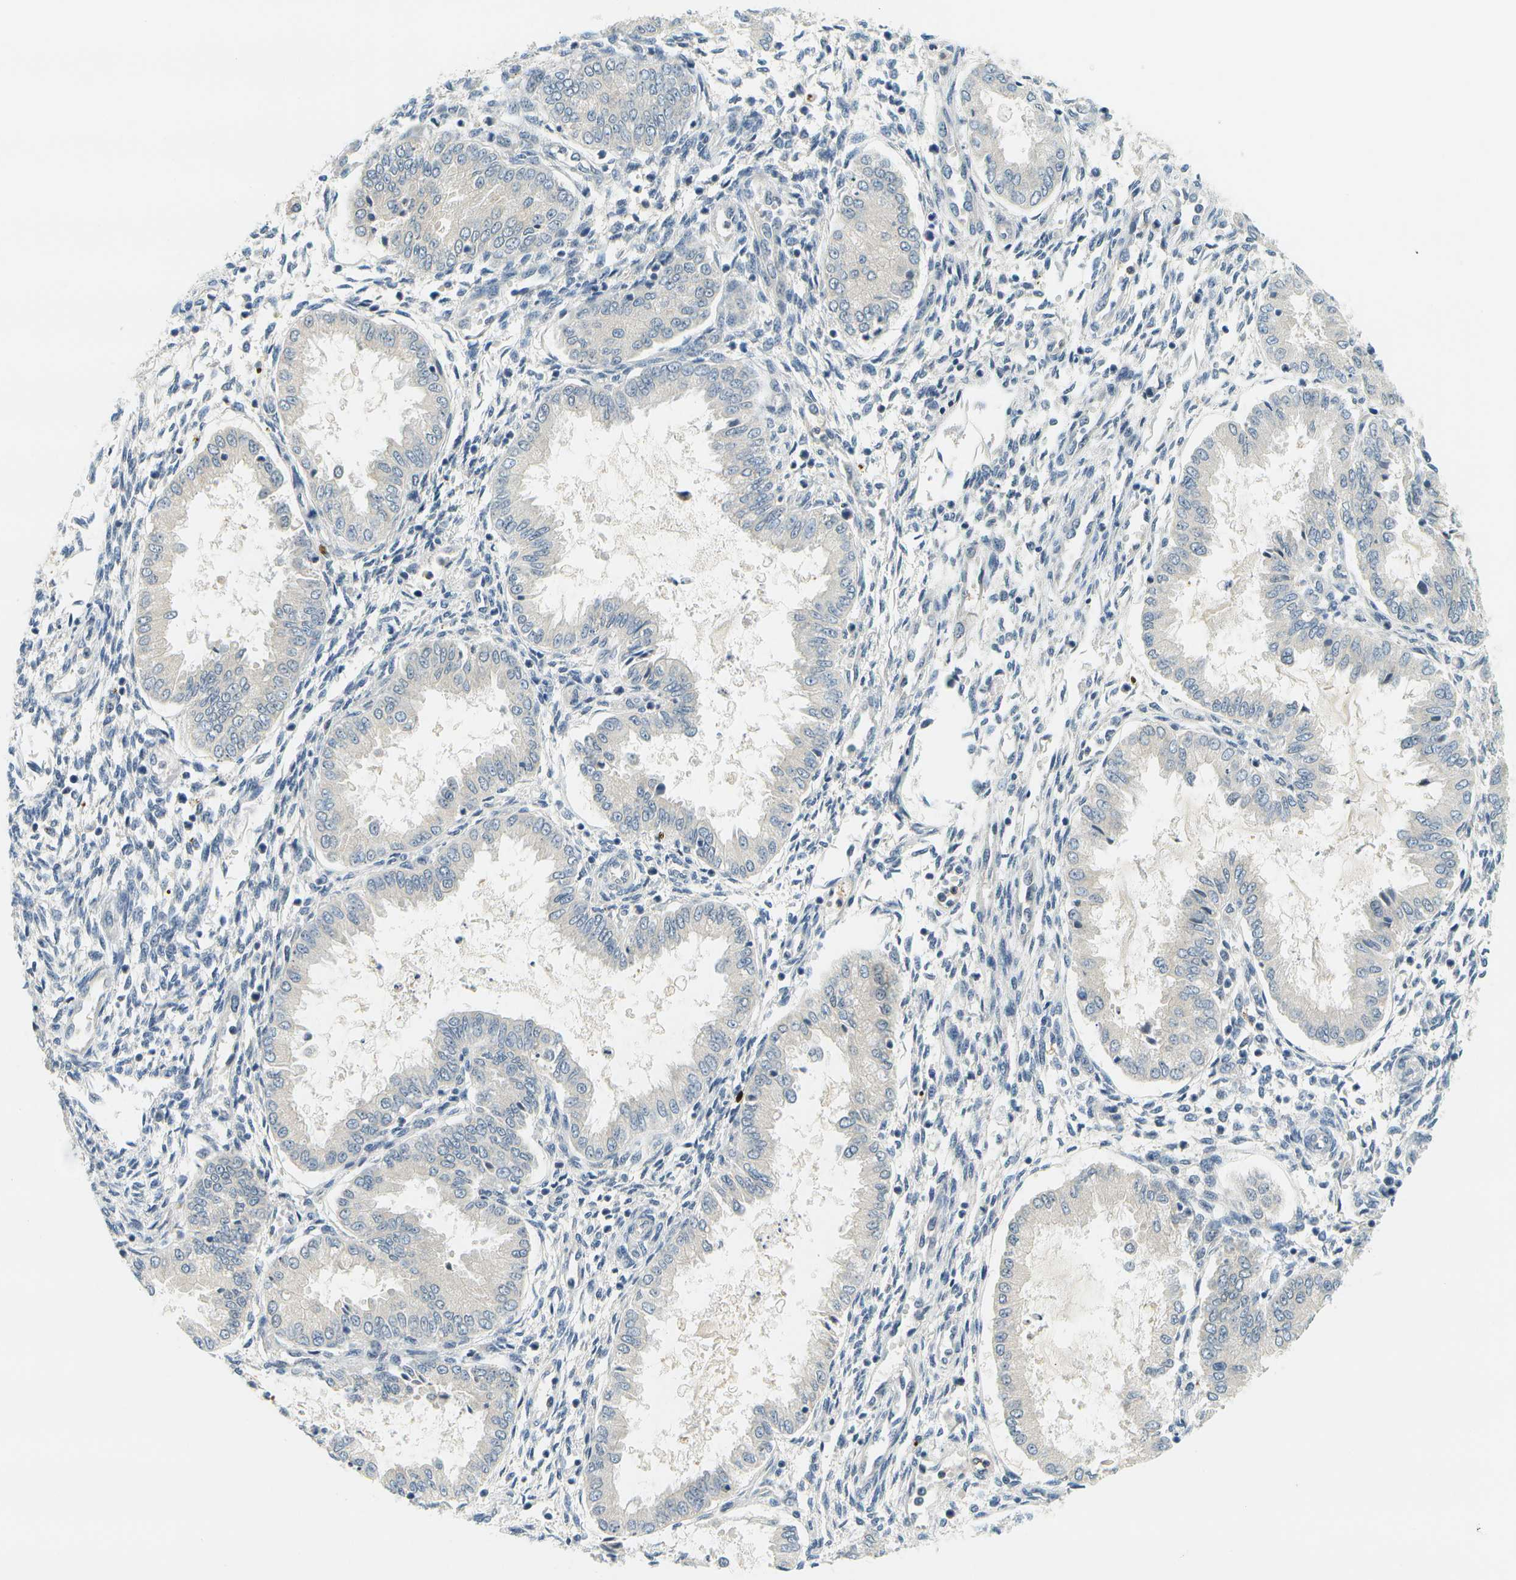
{"staining": {"intensity": "negative", "quantity": "none", "location": "none"}, "tissue": "endometrium", "cell_type": "Cells in endometrial stroma", "image_type": "normal", "snomed": [{"axis": "morphology", "description": "Normal tissue, NOS"}, {"axis": "topography", "description": "Endometrium"}], "caption": "A high-resolution histopathology image shows IHC staining of benign endometrium, which demonstrates no significant positivity in cells in endometrial stroma.", "gene": "RASGRP2", "patient": {"sex": "female", "age": 33}}